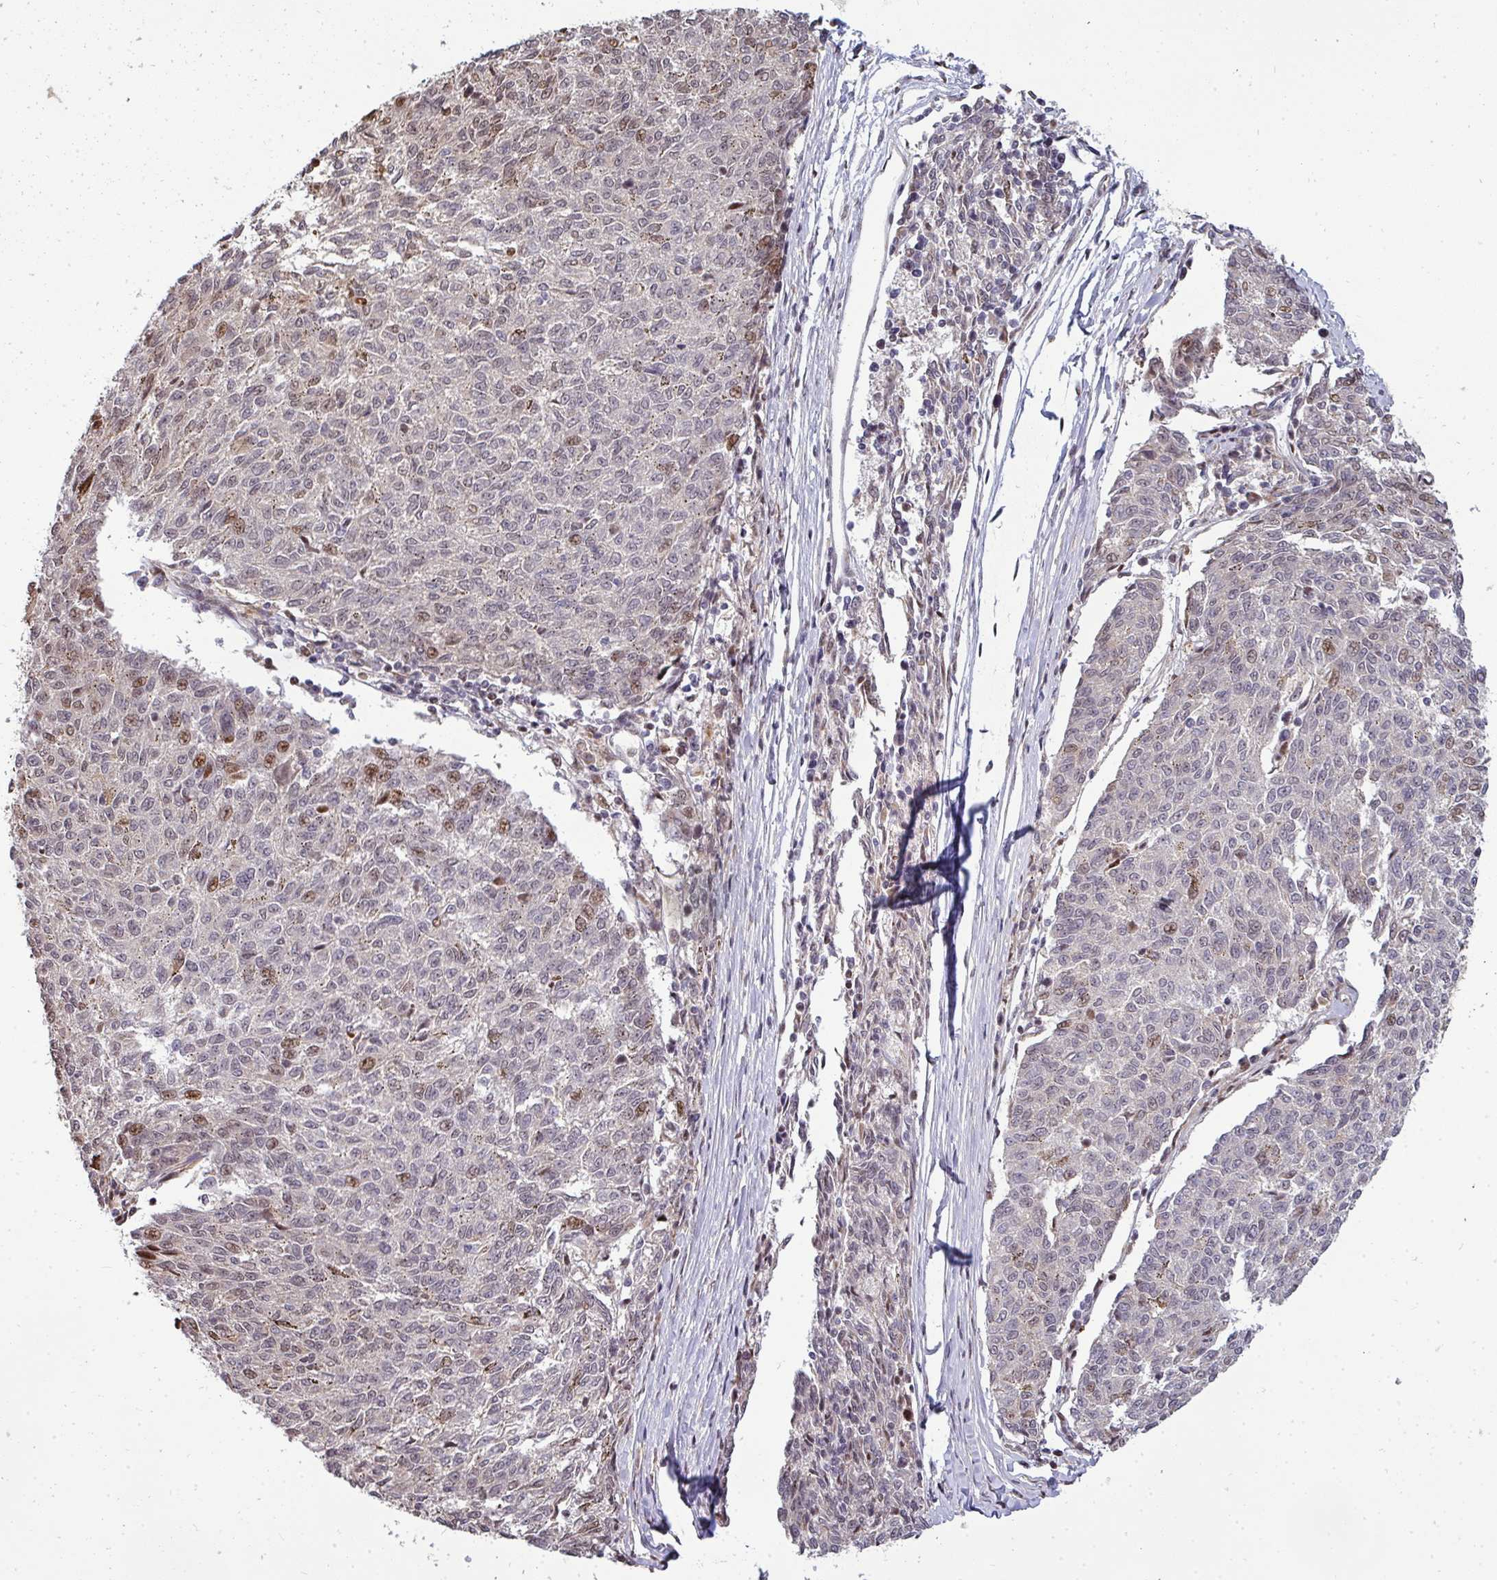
{"staining": {"intensity": "moderate", "quantity": "<25%", "location": "nuclear"}, "tissue": "melanoma", "cell_type": "Tumor cells", "image_type": "cancer", "snomed": [{"axis": "morphology", "description": "Malignant melanoma, NOS"}, {"axis": "topography", "description": "Skin"}], "caption": "Immunohistochemical staining of melanoma demonstrates moderate nuclear protein expression in approximately <25% of tumor cells.", "gene": "PATZ1", "patient": {"sex": "female", "age": 72}}